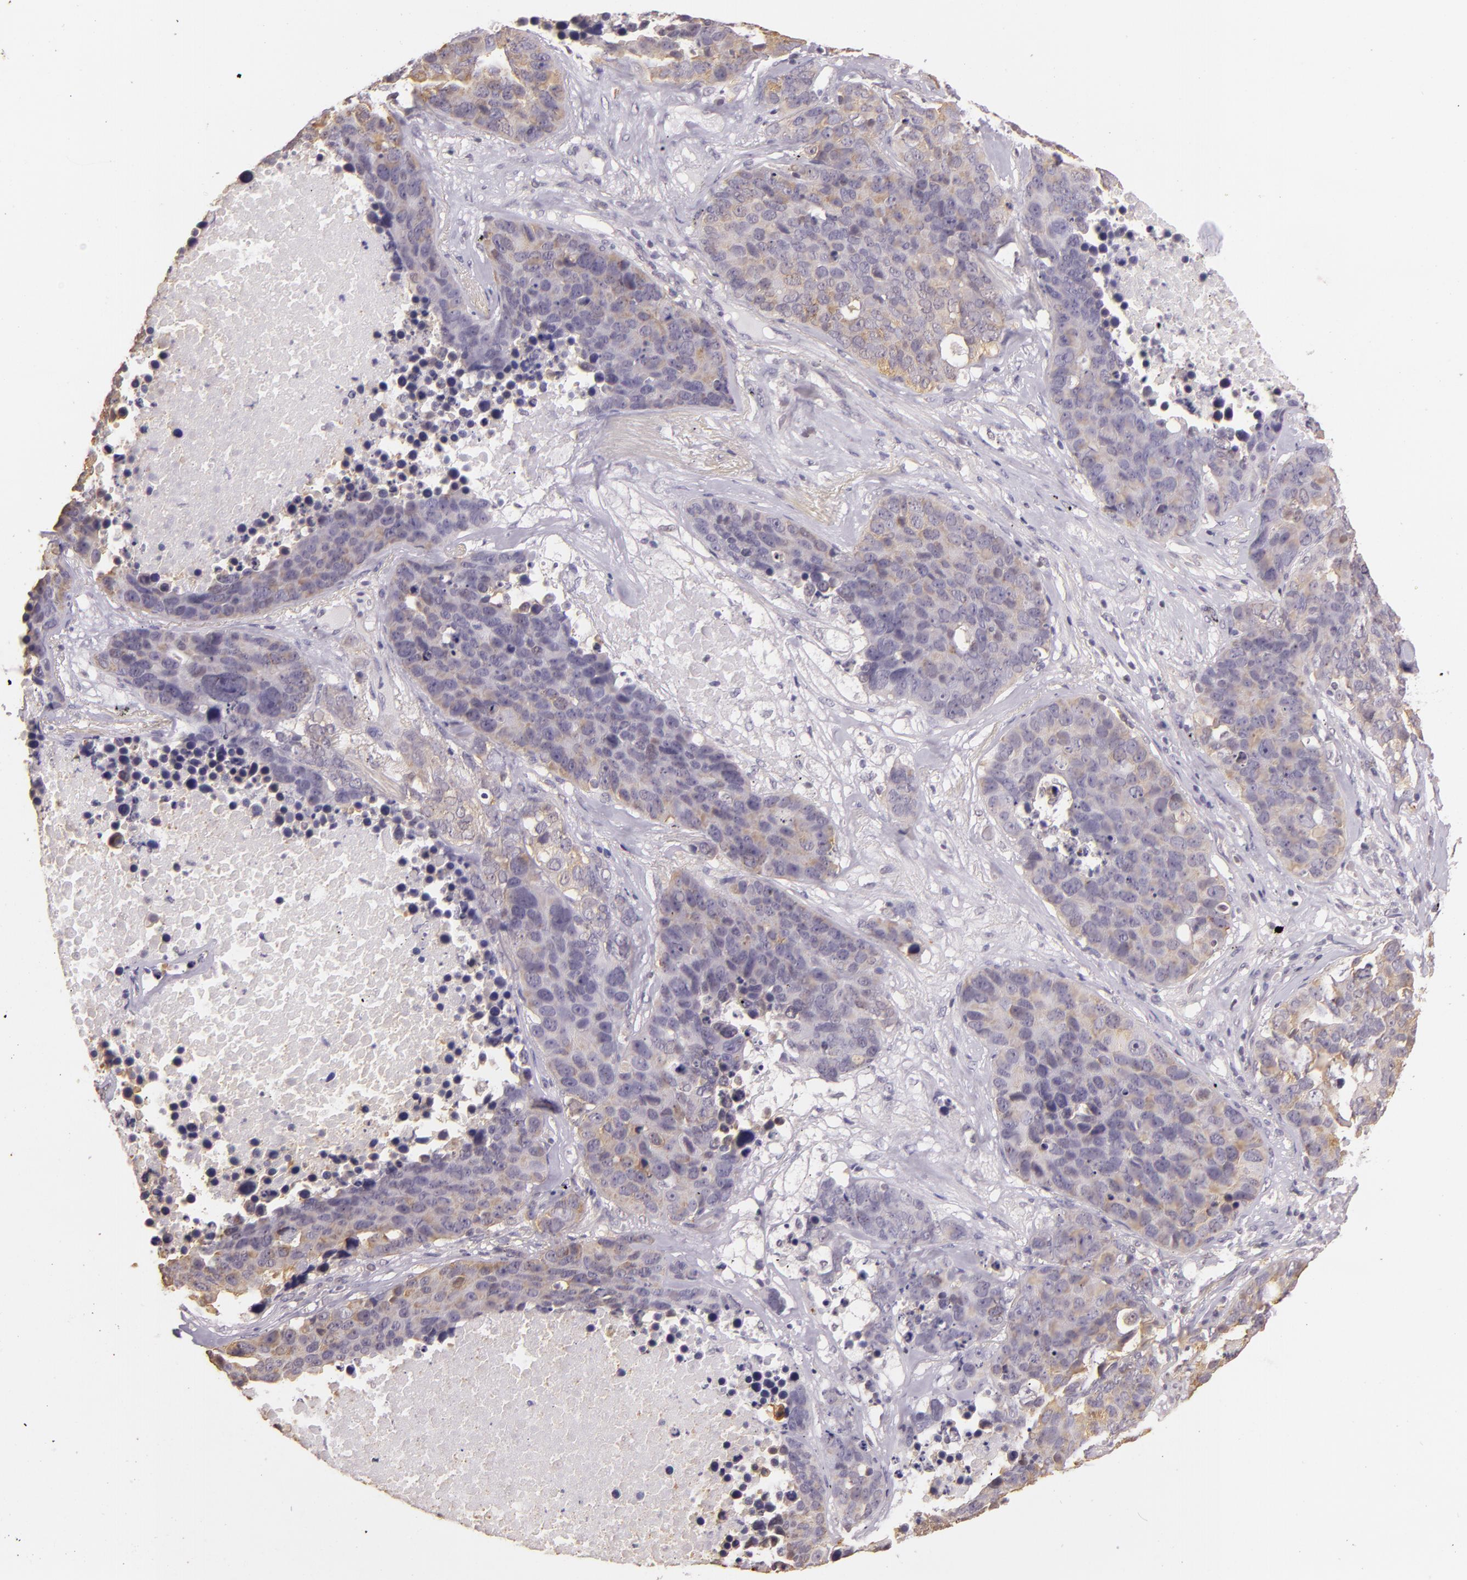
{"staining": {"intensity": "weak", "quantity": "25%-75%", "location": "cytoplasmic/membranous"}, "tissue": "lung cancer", "cell_type": "Tumor cells", "image_type": "cancer", "snomed": [{"axis": "morphology", "description": "Carcinoid, malignant, NOS"}, {"axis": "topography", "description": "Lung"}], "caption": "Malignant carcinoid (lung) stained with a protein marker displays weak staining in tumor cells.", "gene": "HSPA8", "patient": {"sex": "male", "age": 60}}